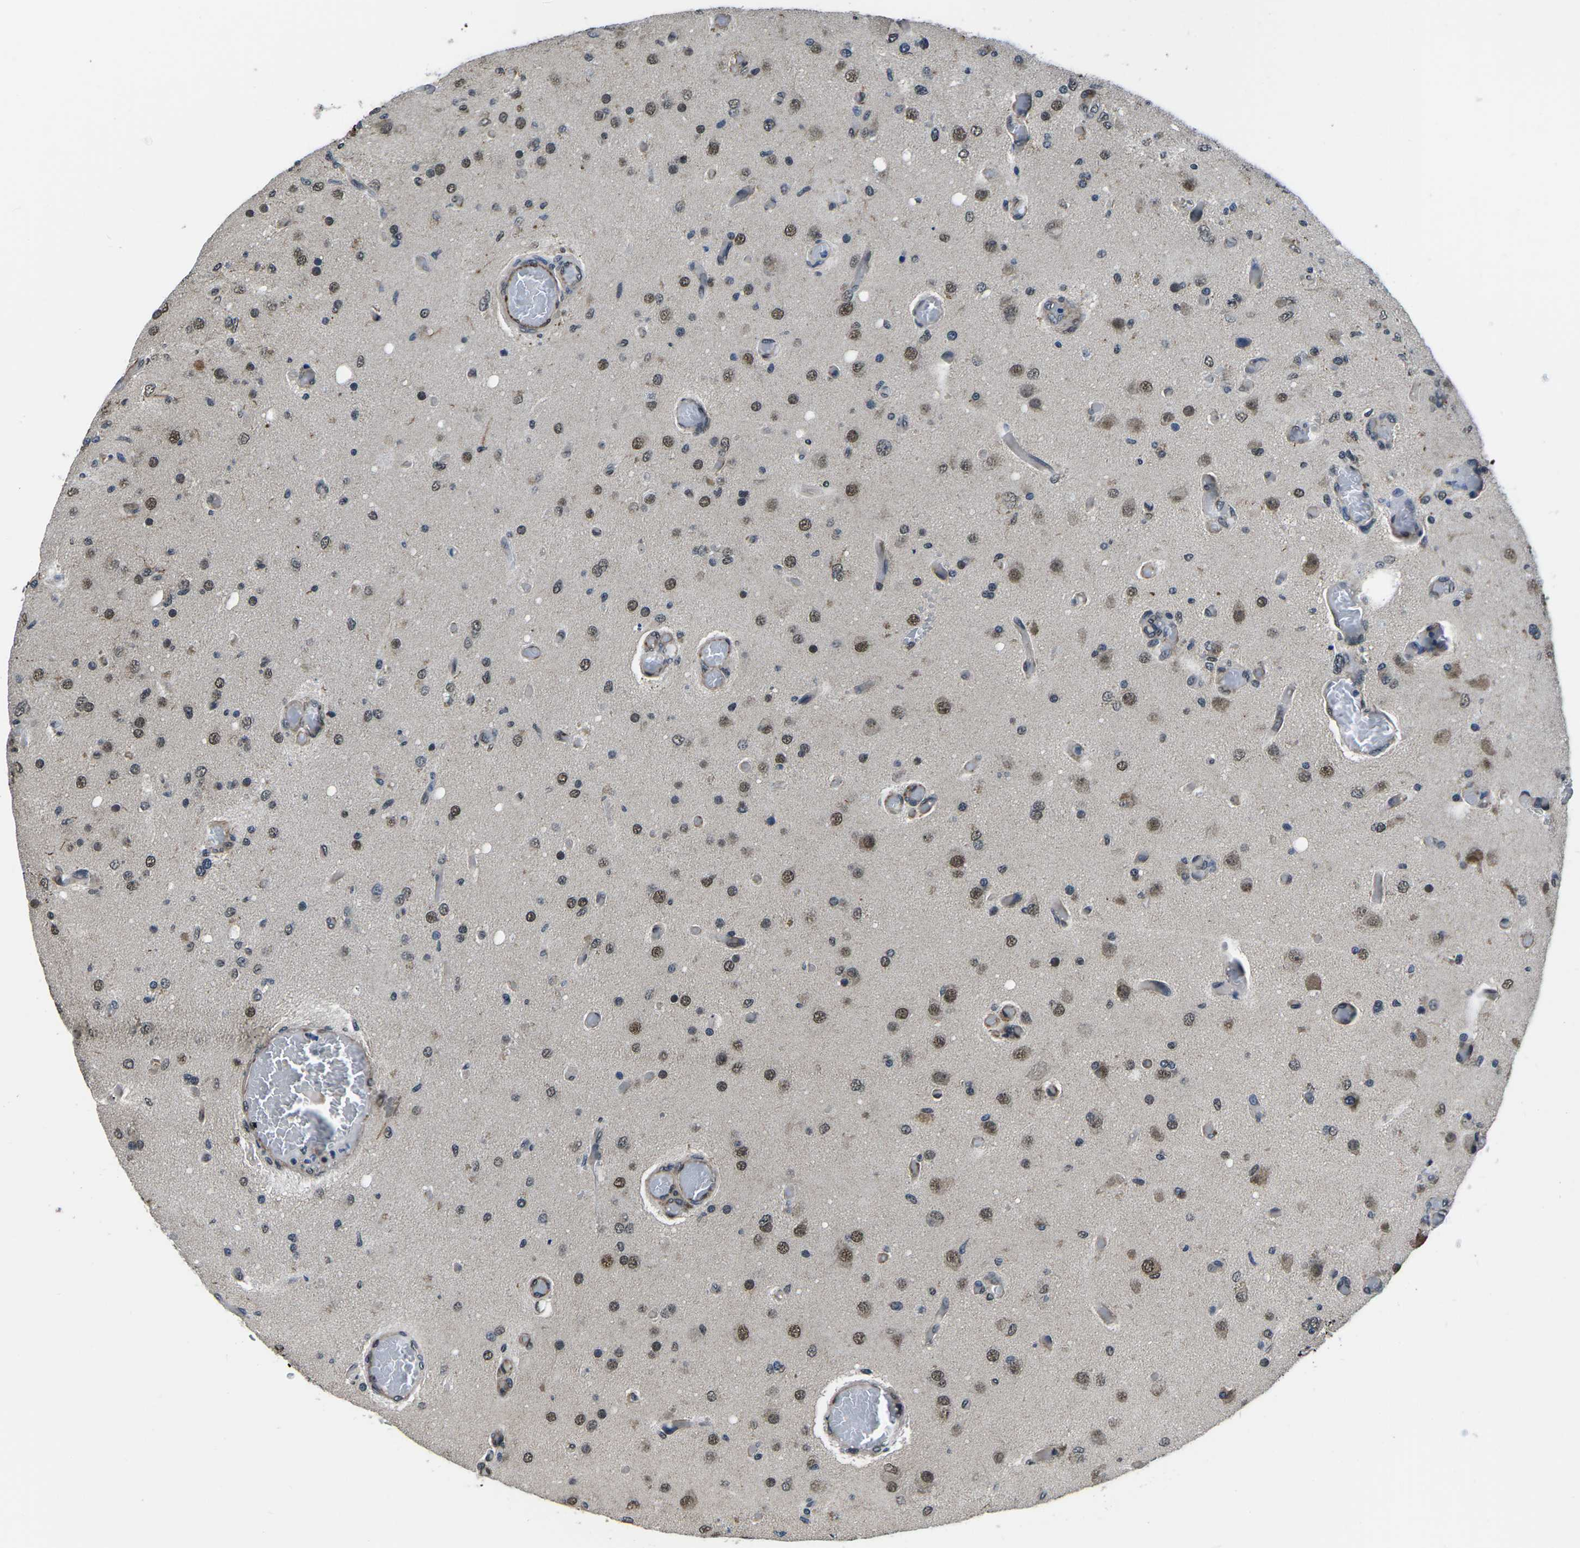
{"staining": {"intensity": "weak", "quantity": "25%-75%", "location": "nuclear"}, "tissue": "glioma", "cell_type": "Tumor cells", "image_type": "cancer", "snomed": [{"axis": "morphology", "description": "Normal tissue, NOS"}, {"axis": "morphology", "description": "Glioma, malignant, High grade"}, {"axis": "topography", "description": "Cerebral cortex"}], "caption": "A brown stain highlights weak nuclear staining of a protein in malignant glioma (high-grade) tumor cells.", "gene": "CCNE1", "patient": {"sex": "male", "age": 77}}